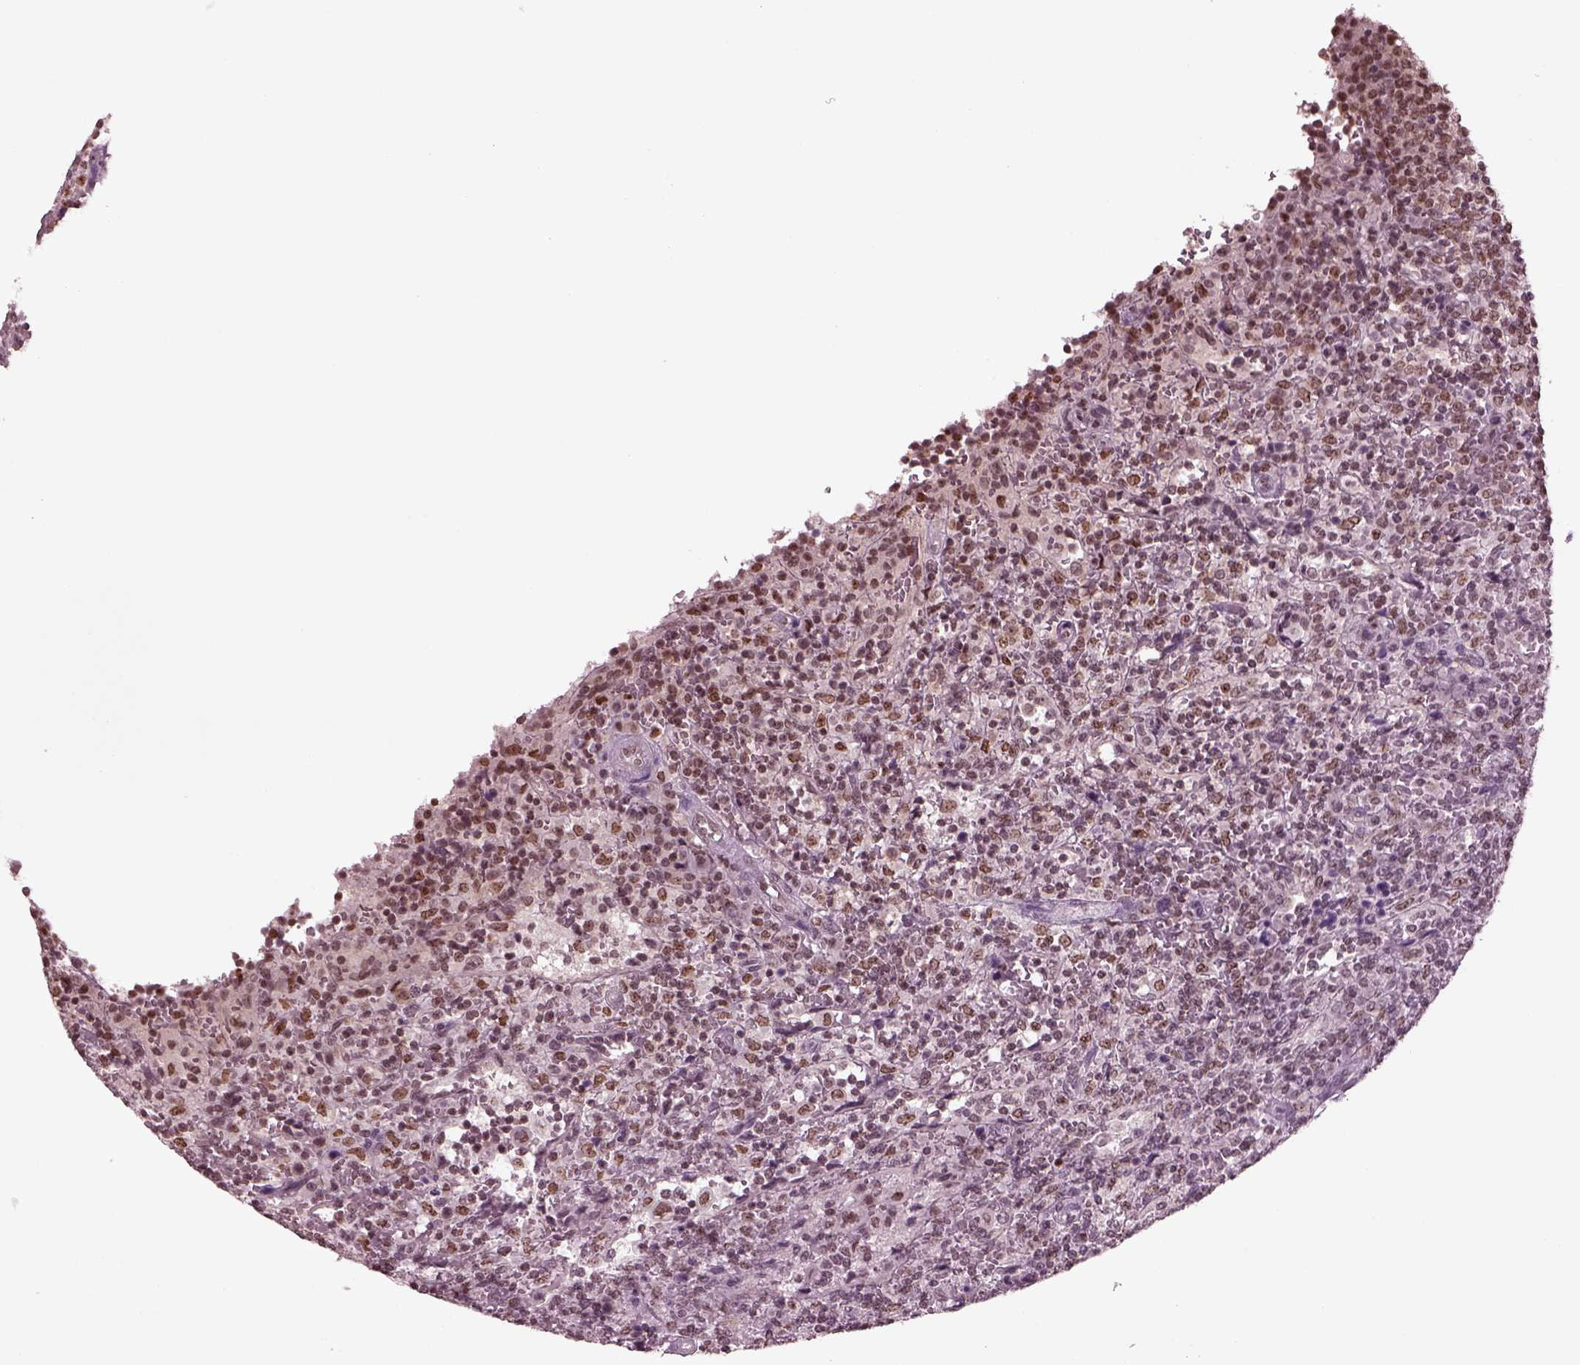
{"staining": {"intensity": "negative", "quantity": "none", "location": "none"}, "tissue": "lymphoma", "cell_type": "Tumor cells", "image_type": "cancer", "snomed": [{"axis": "morphology", "description": "Malignant lymphoma, non-Hodgkin's type, Low grade"}, {"axis": "topography", "description": "Spleen"}], "caption": "Tumor cells are negative for brown protein staining in lymphoma. (Brightfield microscopy of DAB (3,3'-diaminobenzidine) immunohistochemistry (IHC) at high magnification).", "gene": "RUVBL2", "patient": {"sex": "male", "age": 62}}